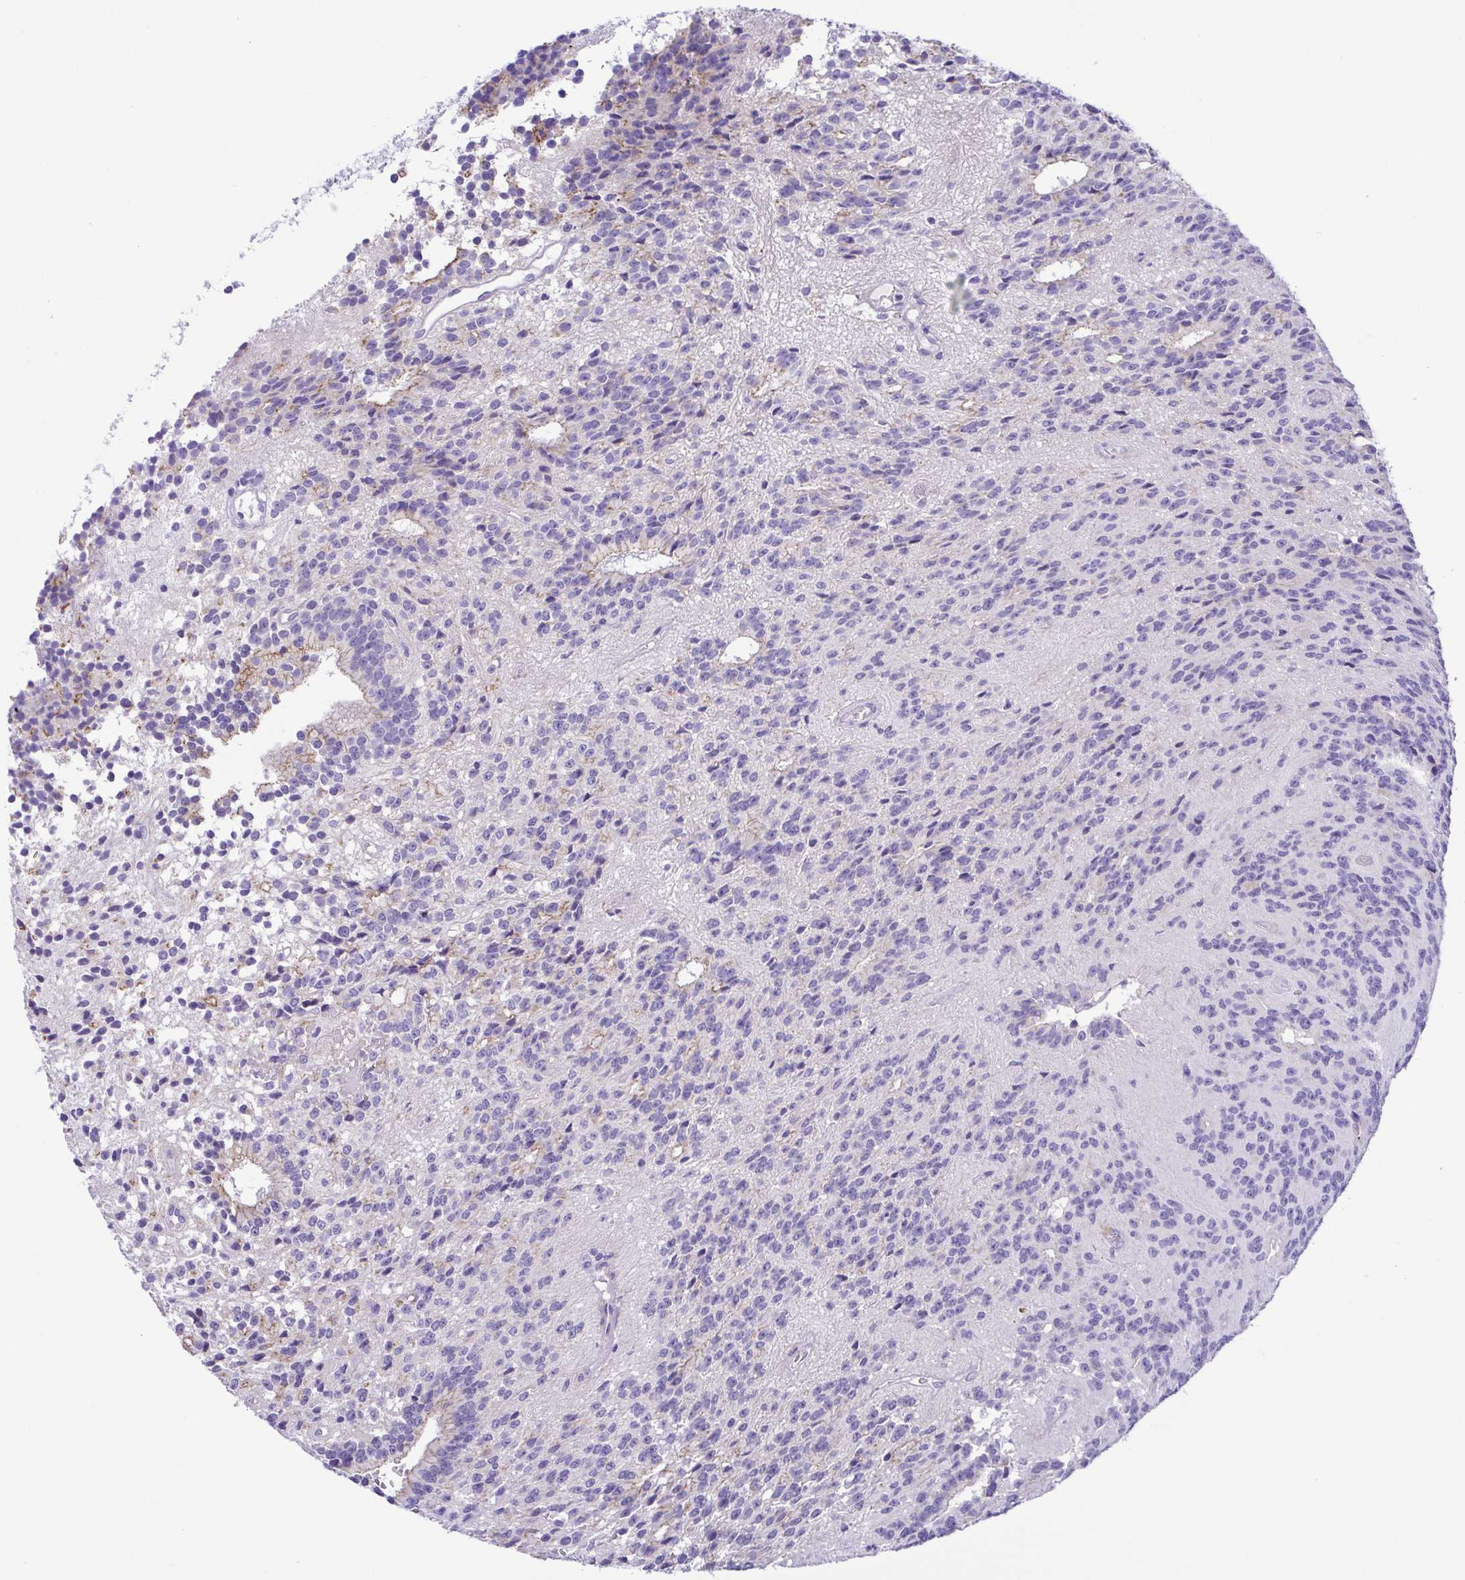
{"staining": {"intensity": "negative", "quantity": "none", "location": "none"}, "tissue": "glioma", "cell_type": "Tumor cells", "image_type": "cancer", "snomed": [{"axis": "morphology", "description": "Glioma, malignant, Low grade"}, {"axis": "topography", "description": "Brain"}], "caption": "Low-grade glioma (malignant) stained for a protein using IHC demonstrates no expression tumor cells.", "gene": "GPR182", "patient": {"sex": "male", "age": 31}}